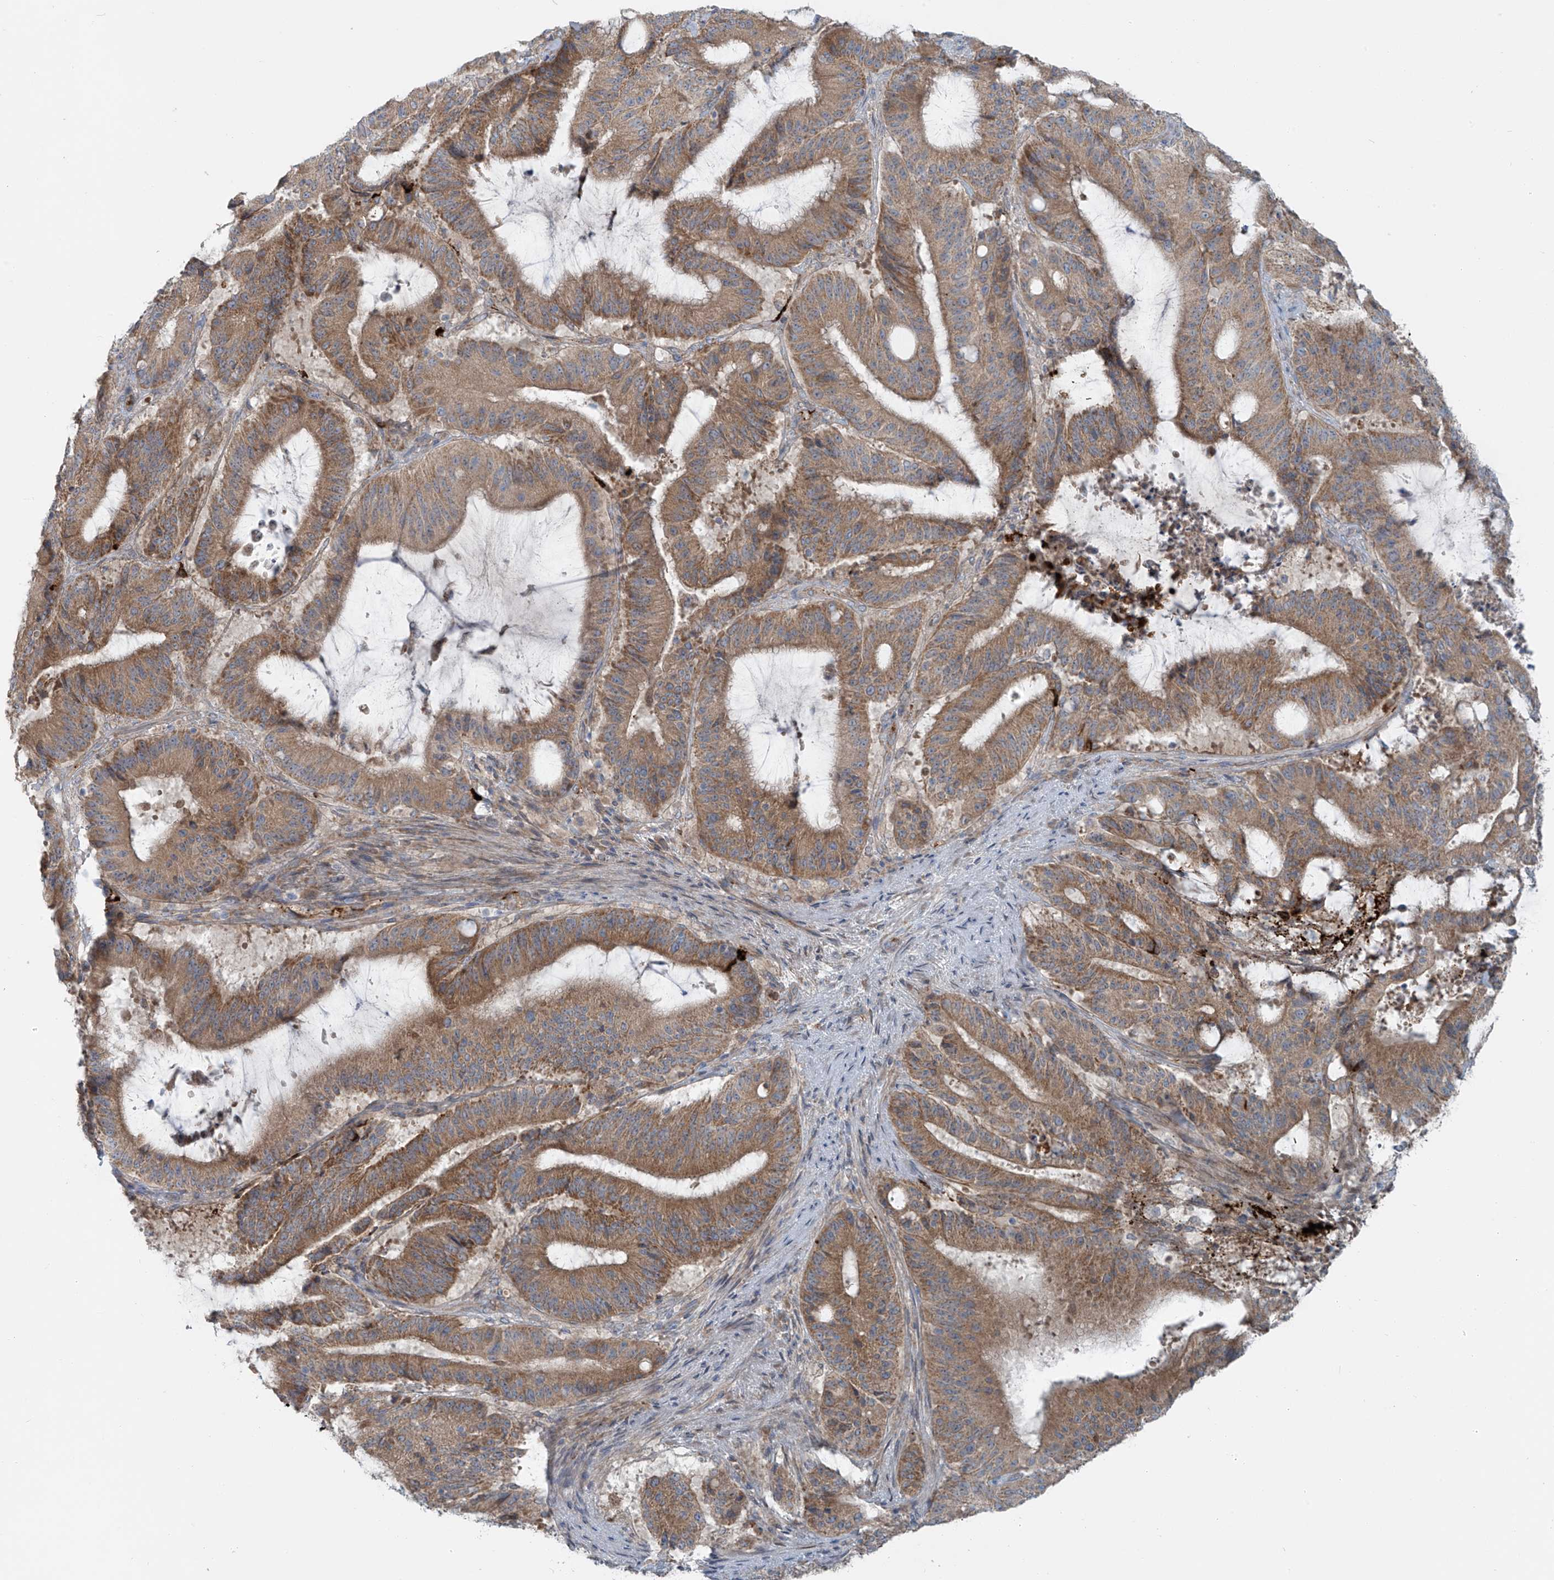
{"staining": {"intensity": "moderate", "quantity": ">75%", "location": "cytoplasmic/membranous"}, "tissue": "liver cancer", "cell_type": "Tumor cells", "image_type": "cancer", "snomed": [{"axis": "morphology", "description": "Normal tissue, NOS"}, {"axis": "morphology", "description": "Cholangiocarcinoma"}, {"axis": "topography", "description": "Liver"}, {"axis": "topography", "description": "Peripheral nerve tissue"}], "caption": "Cholangiocarcinoma (liver) stained with a brown dye reveals moderate cytoplasmic/membranous positive positivity in about >75% of tumor cells.", "gene": "LZTS3", "patient": {"sex": "female", "age": 73}}